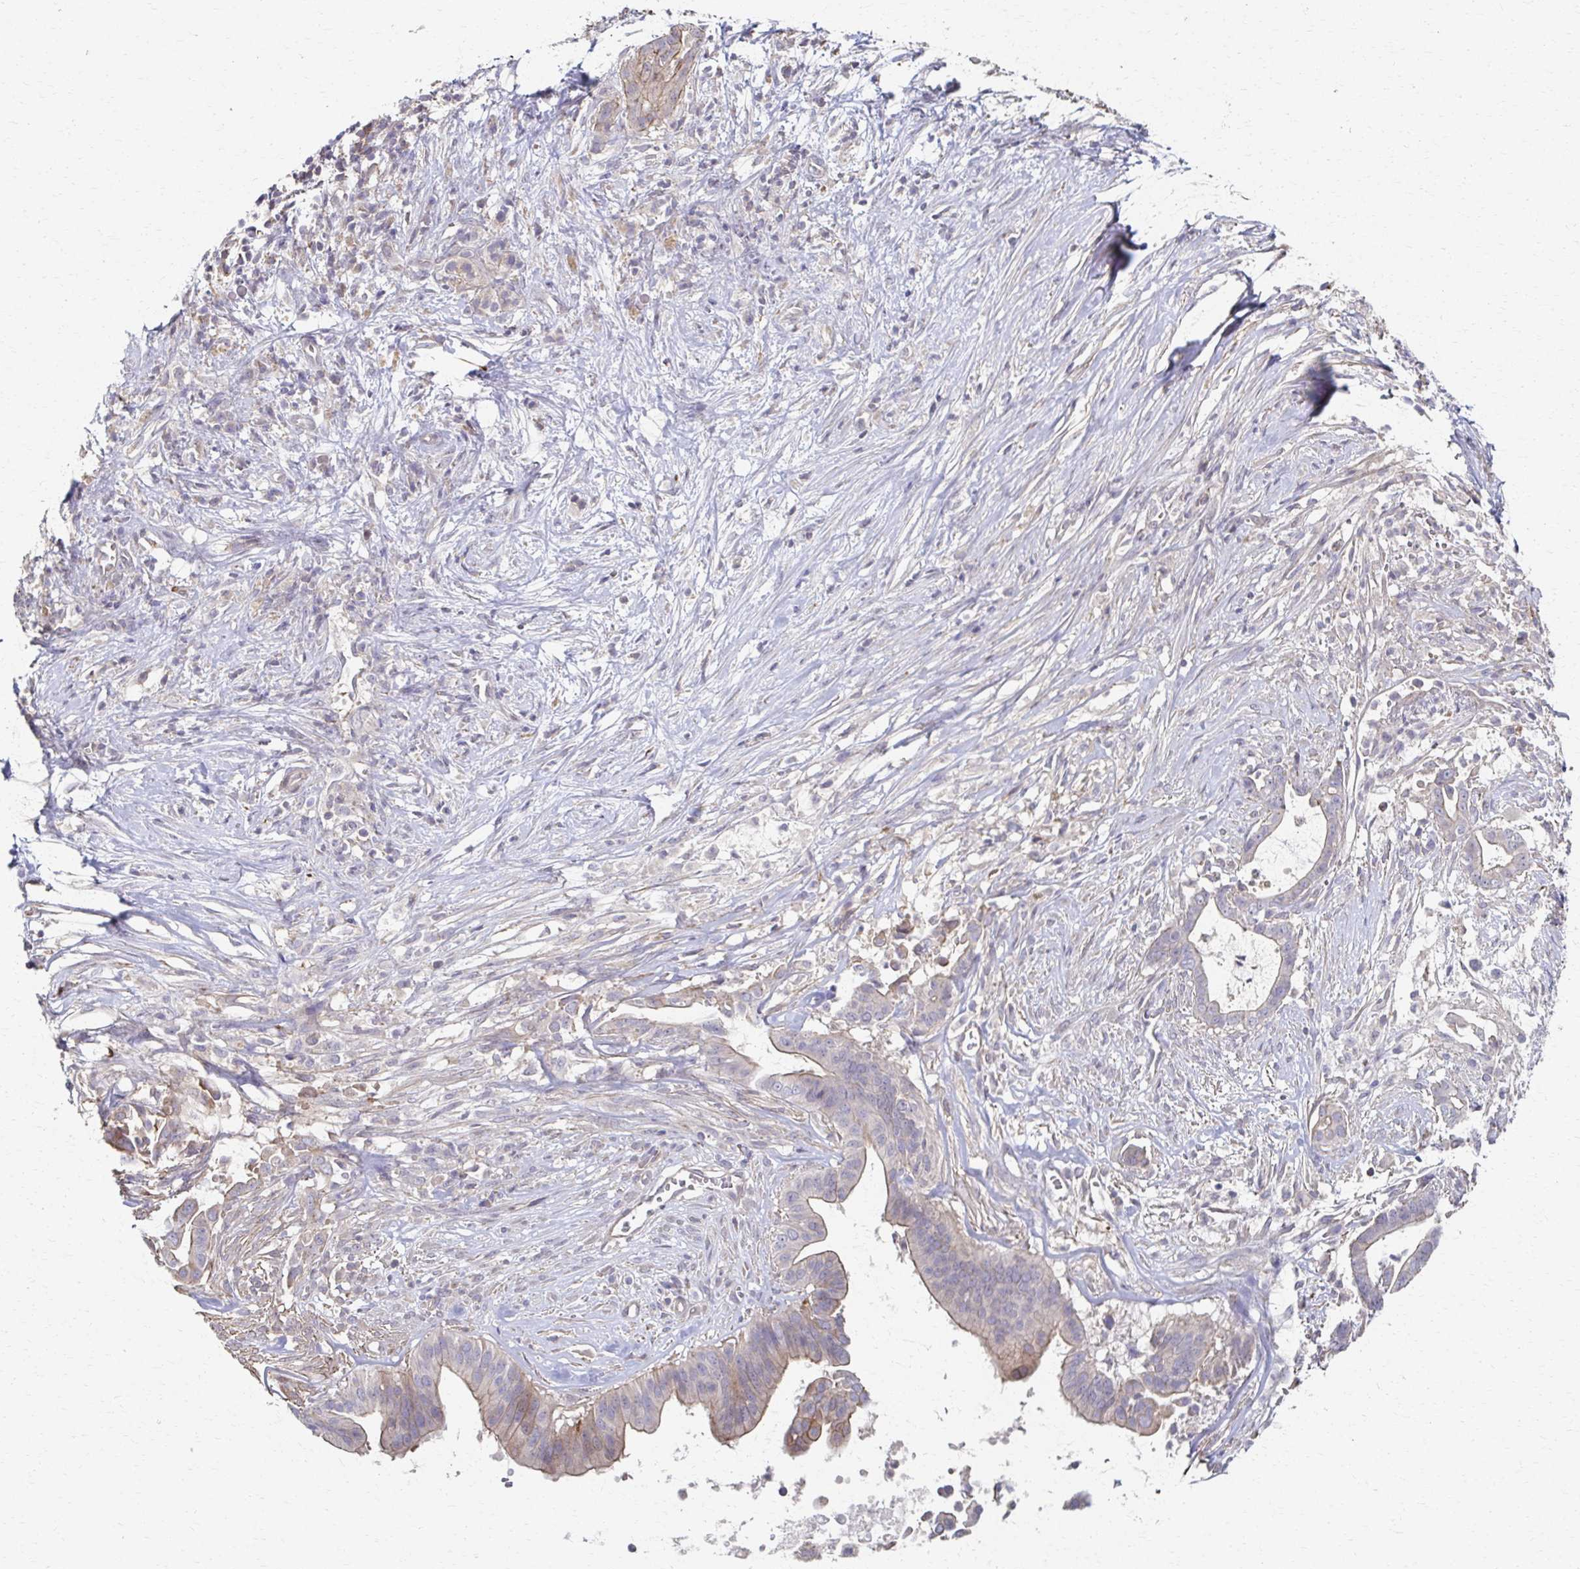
{"staining": {"intensity": "weak", "quantity": "<25%", "location": "cytoplasmic/membranous"}, "tissue": "pancreatic cancer", "cell_type": "Tumor cells", "image_type": "cancer", "snomed": [{"axis": "morphology", "description": "Adenocarcinoma, NOS"}, {"axis": "topography", "description": "Pancreas"}], "caption": "Human pancreatic cancer (adenocarcinoma) stained for a protein using immunohistochemistry displays no expression in tumor cells.", "gene": "EOLA2", "patient": {"sex": "male", "age": 61}}